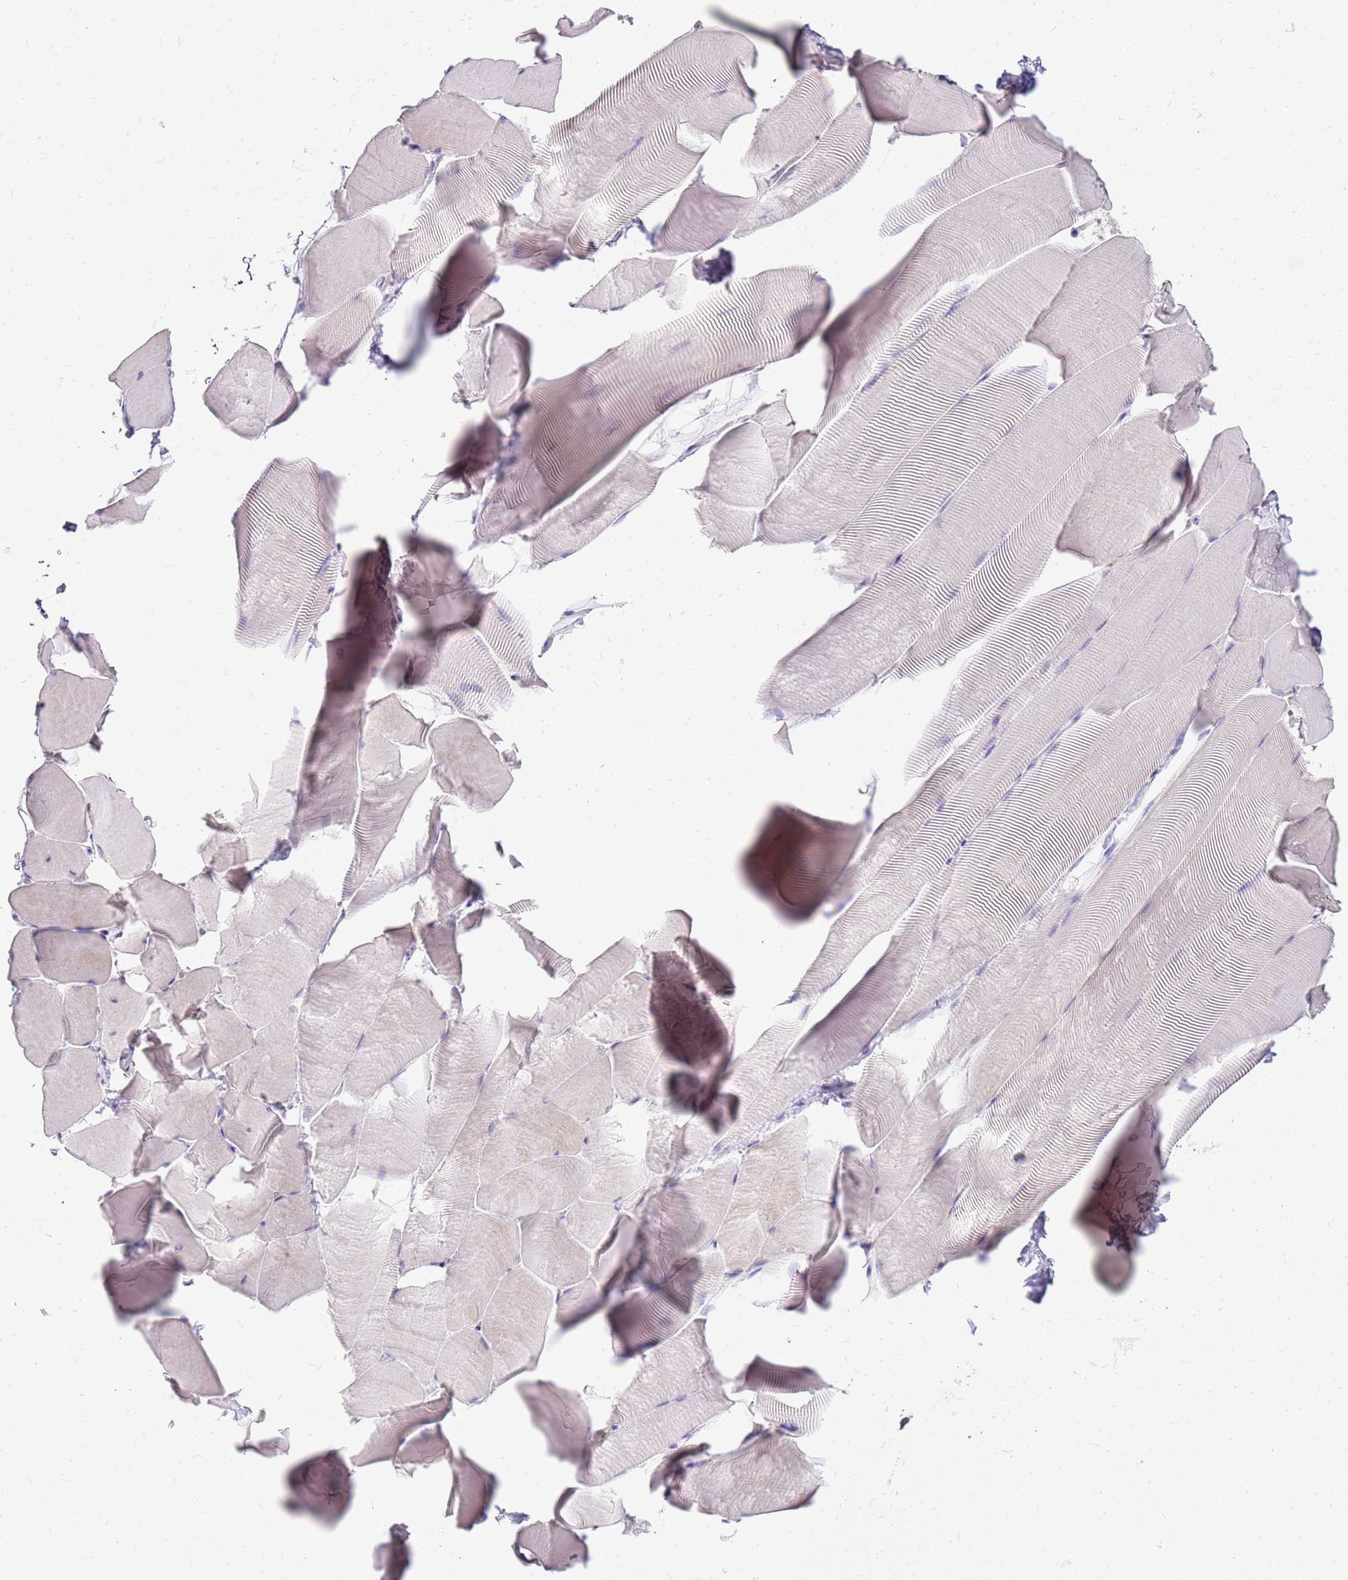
{"staining": {"intensity": "weak", "quantity": "<25%", "location": "cytoplasmic/membranous"}, "tissue": "skeletal muscle", "cell_type": "Myocytes", "image_type": "normal", "snomed": [{"axis": "morphology", "description": "Normal tissue, NOS"}, {"axis": "topography", "description": "Skeletal muscle"}], "caption": "Immunohistochemistry (IHC) of normal human skeletal muscle demonstrates no staining in myocytes.", "gene": "SULT1E1", "patient": {"sex": "male", "age": 25}}